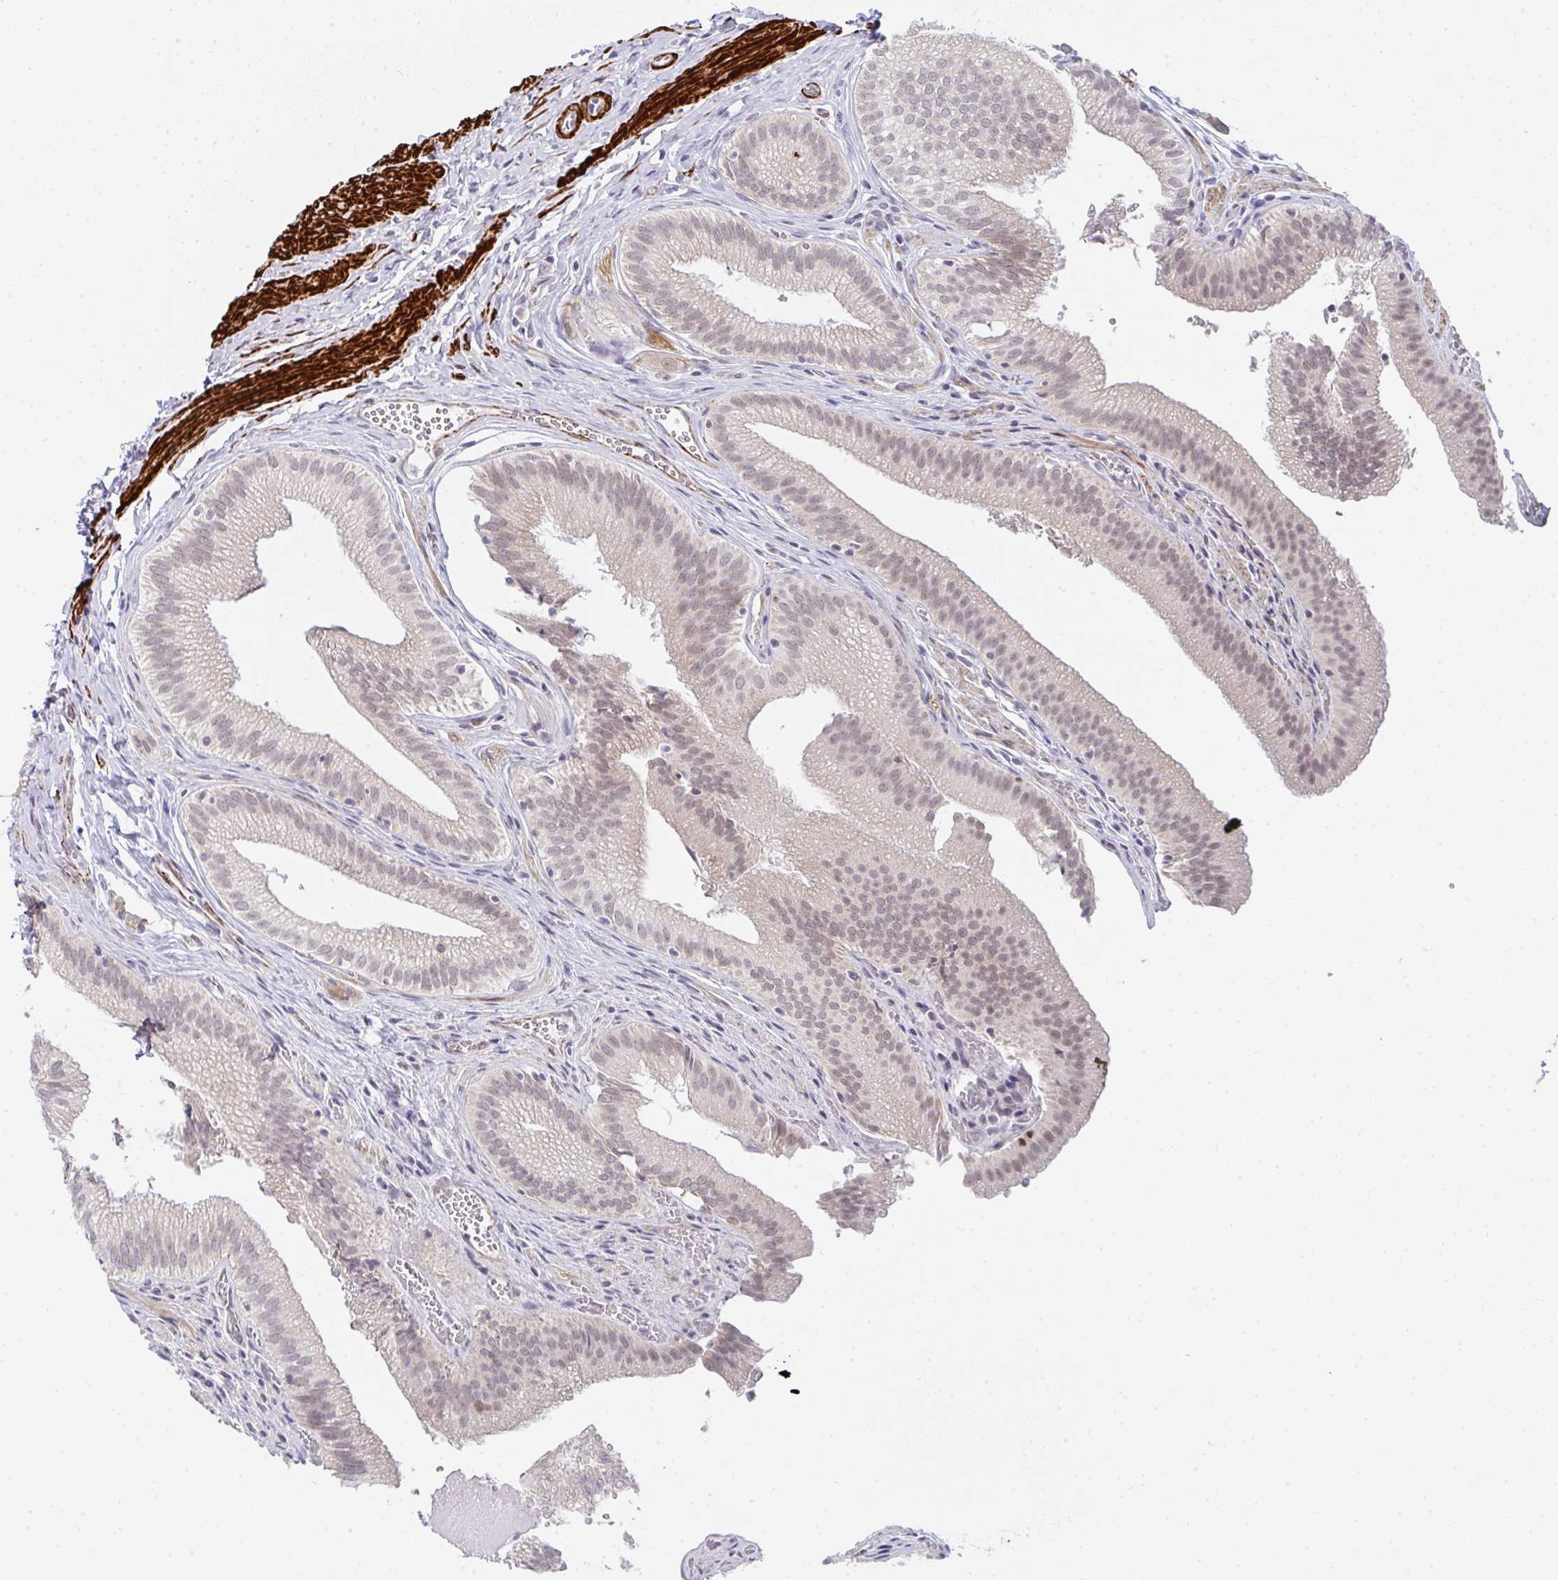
{"staining": {"intensity": "weak", "quantity": "25%-75%", "location": "nuclear"}, "tissue": "gallbladder", "cell_type": "Glandular cells", "image_type": "normal", "snomed": [{"axis": "morphology", "description": "Normal tissue, NOS"}, {"axis": "topography", "description": "Gallbladder"}, {"axis": "topography", "description": "Peripheral nerve tissue"}], "caption": "High-power microscopy captured an IHC image of unremarkable gallbladder, revealing weak nuclear positivity in approximately 25%-75% of glandular cells.", "gene": "GINS2", "patient": {"sex": "male", "age": 17}}